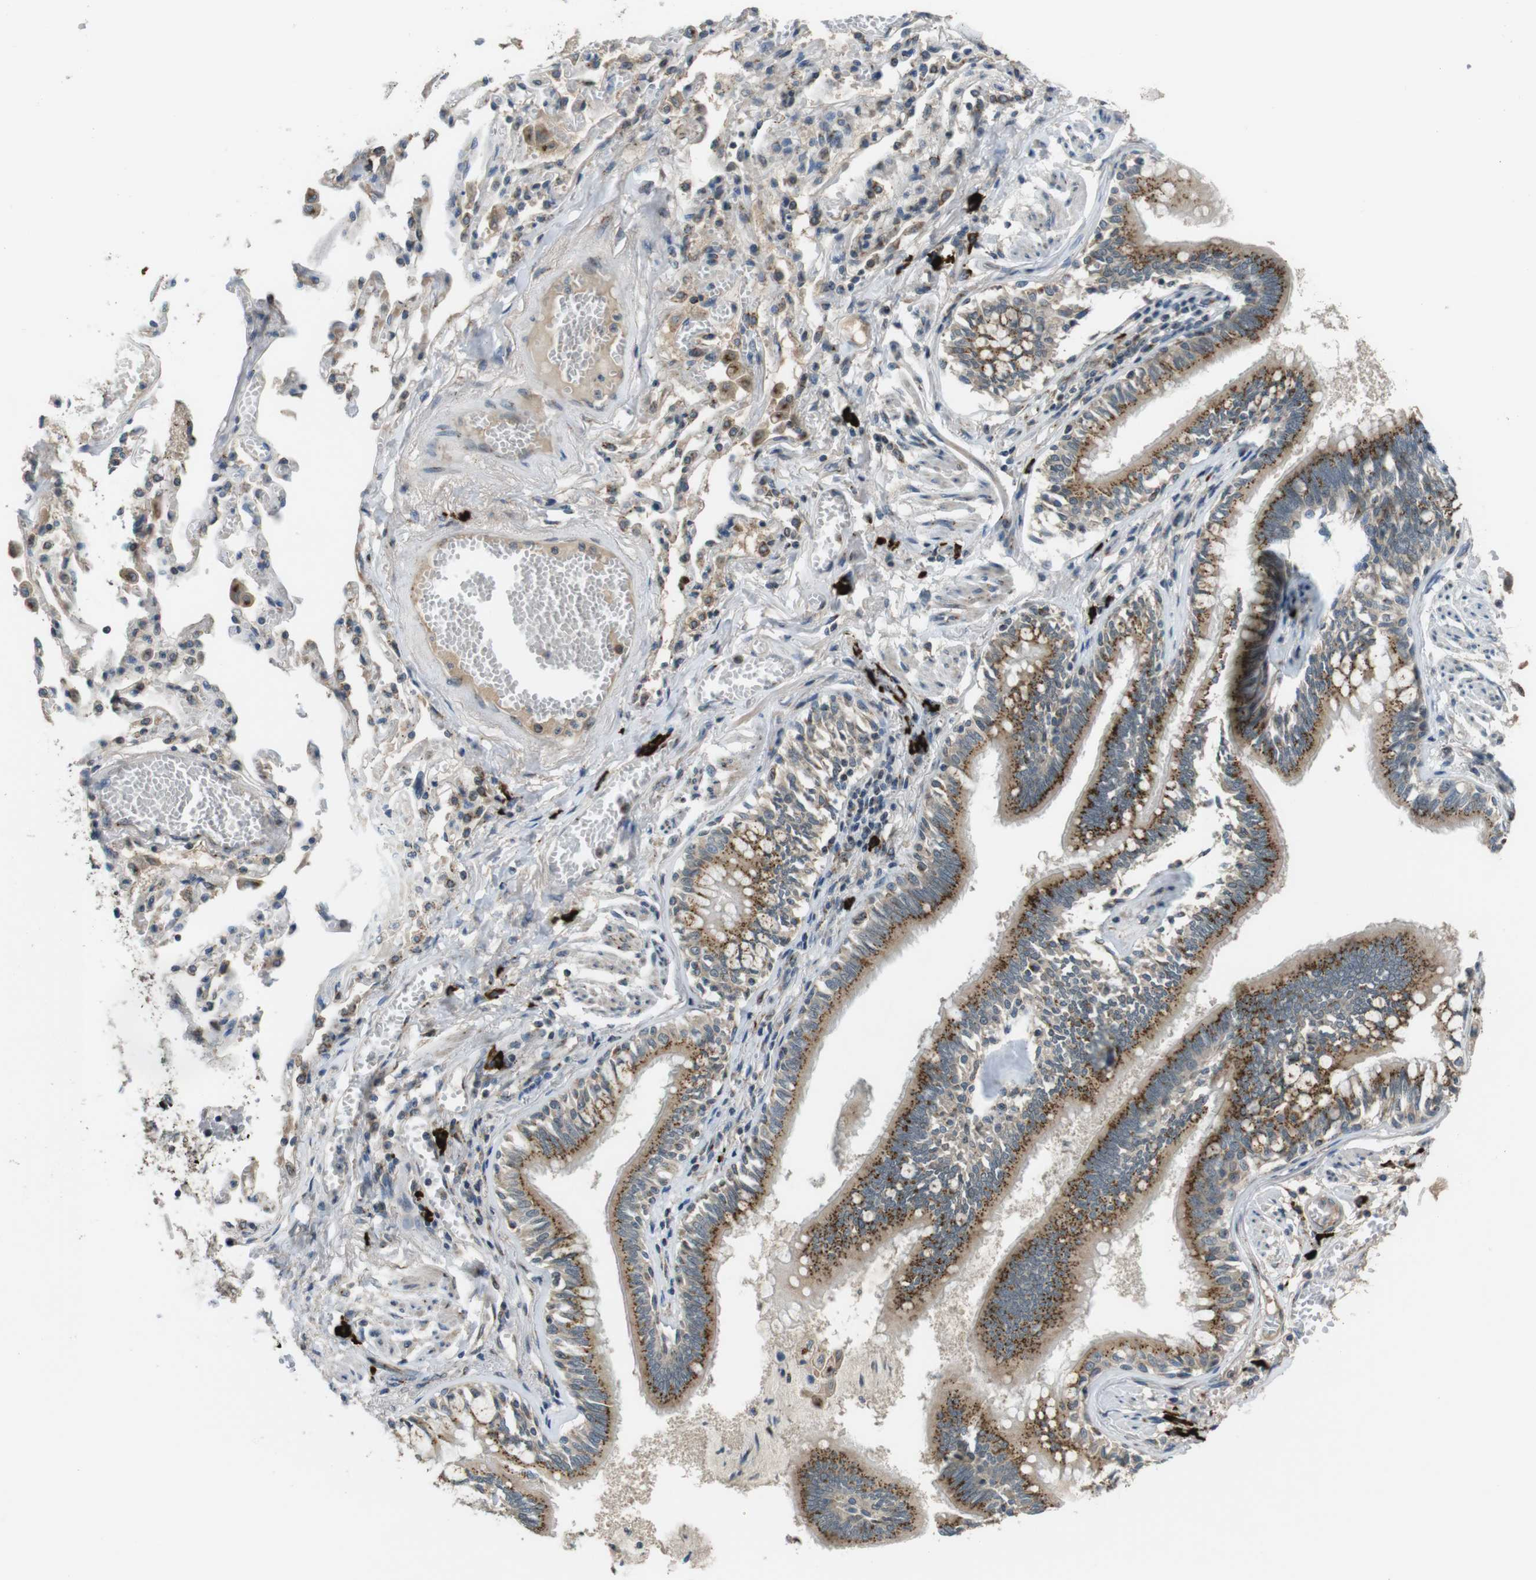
{"staining": {"intensity": "moderate", "quantity": ">75%", "location": "cytoplasmic/membranous"}, "tissue": "bronchus", "cell_type": "Respiratory epithelial cells", "image_type": "normal", "snomed": [{"axis": "morphology", "description": "Normal tissue, NOS"}, {"axis": "morphology", "description": "Inflammation, NOS"}, {"axis": "topography", "description": "Cartilage tissue"}, {"axis": "topography", "description": "Lung"}], "caption": "Protein staining by immunohistochemistry (IHC) demonstrates moderate cytoplasmic/membranous expression in about >75% of respiratory epithelial cells in benign bronchus. The protein of interest is stained brown, and the nuclei are stained in blue (DAB IHC with brightfield microscopy, high magnification).", "gene": "ZFPL1", "patient": {"sex": "male", "age": 71}}